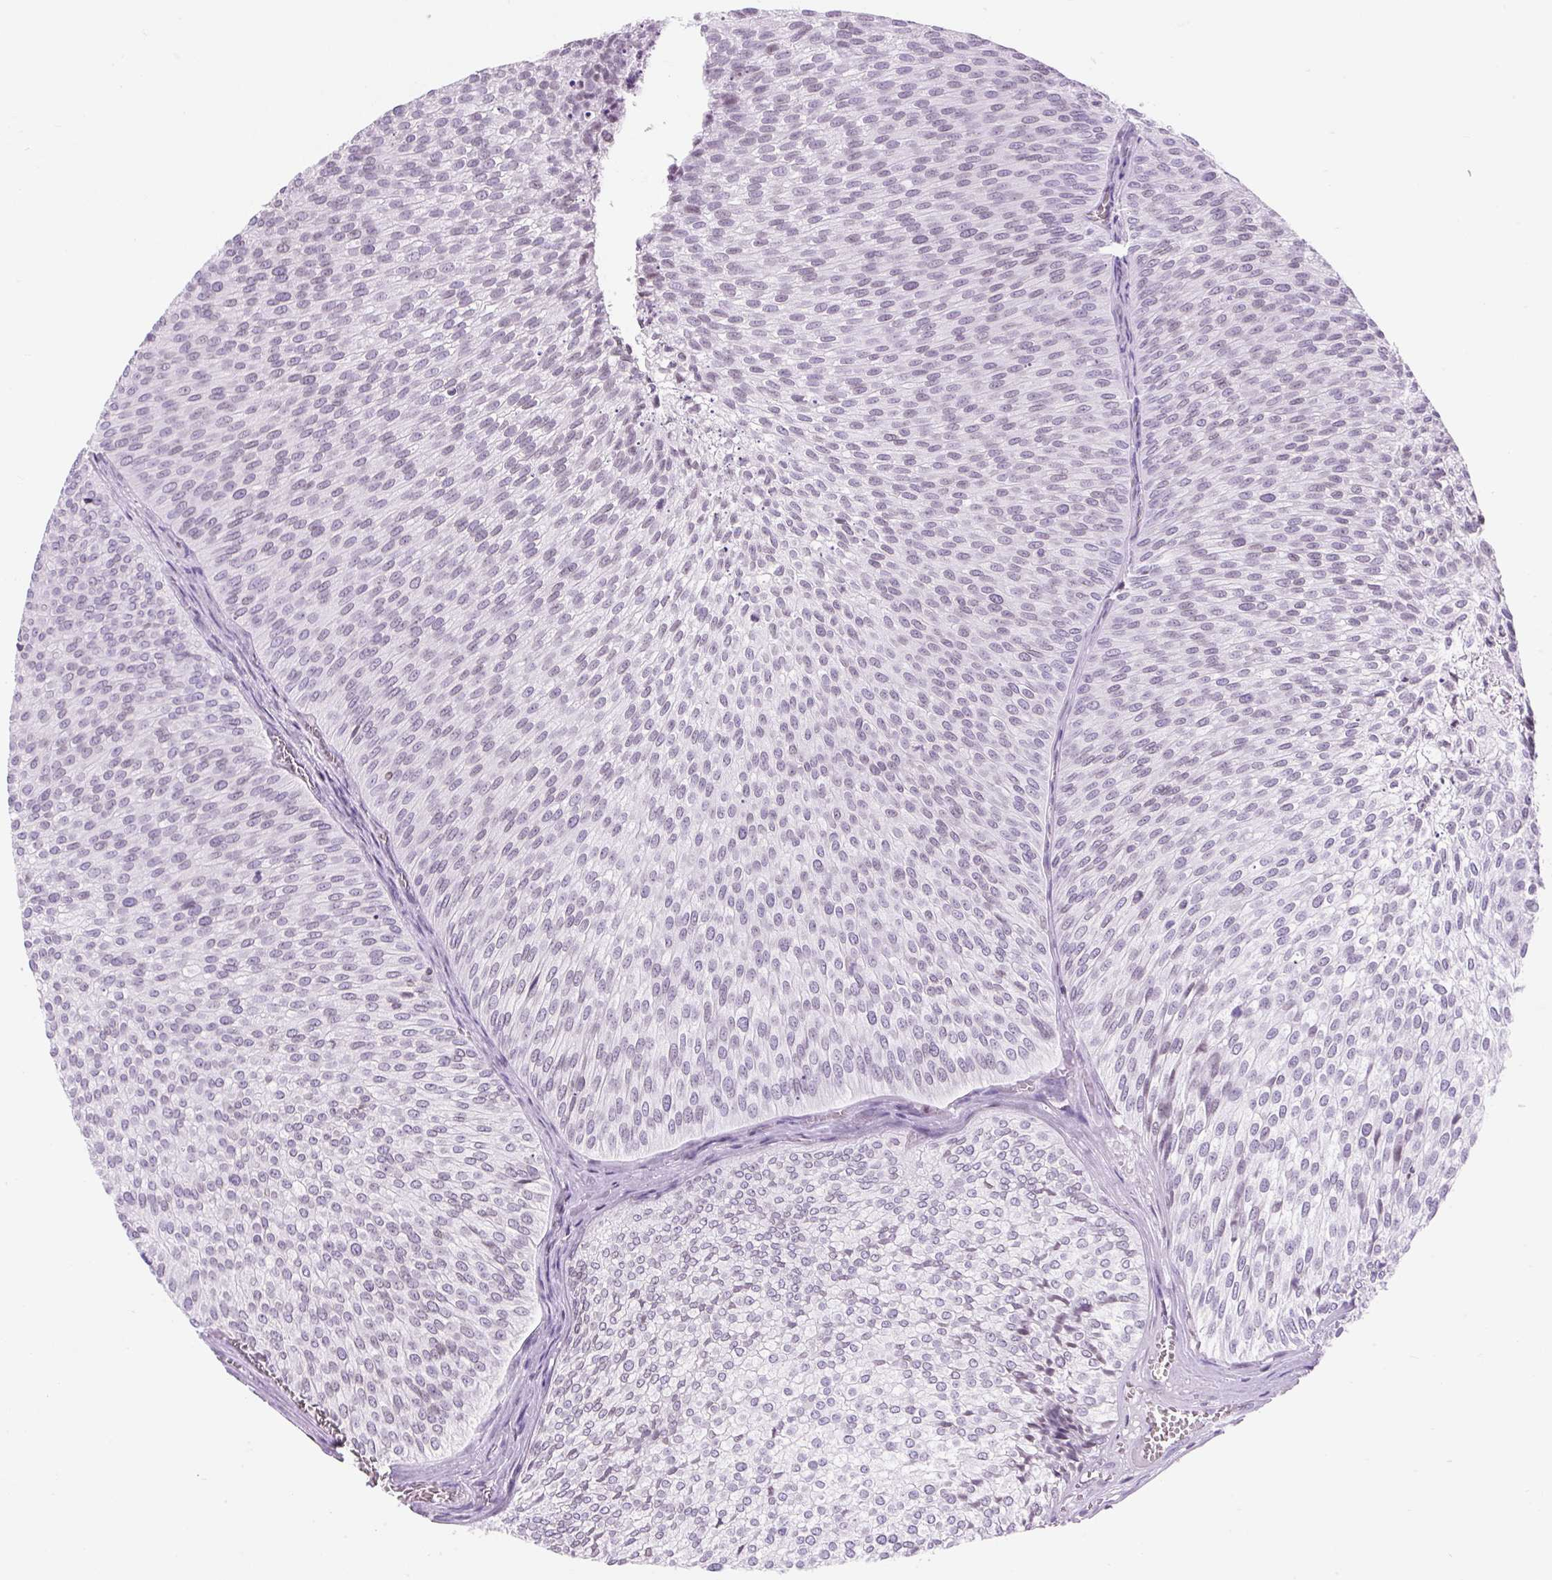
{"staining": {"intensity": "weak", "quantity": "<25%", "location": "cytoplasmic/membranous,nuclear"}, "tissue": "urothelial cancer", "cell_type": "Tumor cells", "image_type": "cancer", "snomed": [{"axis": "morphology", "description": "Urothelial carcinoma, Low grade"}, {"axis": "topography", "description": "Urinary bladder"}], "caption": "This is a photomicrograph of immunohistochemistry (IHC) staining of low-grade urothelial carcinoma, which shows no expression in tumor cells. Brightfield microscopy of IHC stained with DAB (brown) and hematoxylin (blue), captured at high magnification.", "gene": "VPREB1", "patient": {"sex": "male", "age": 91}}